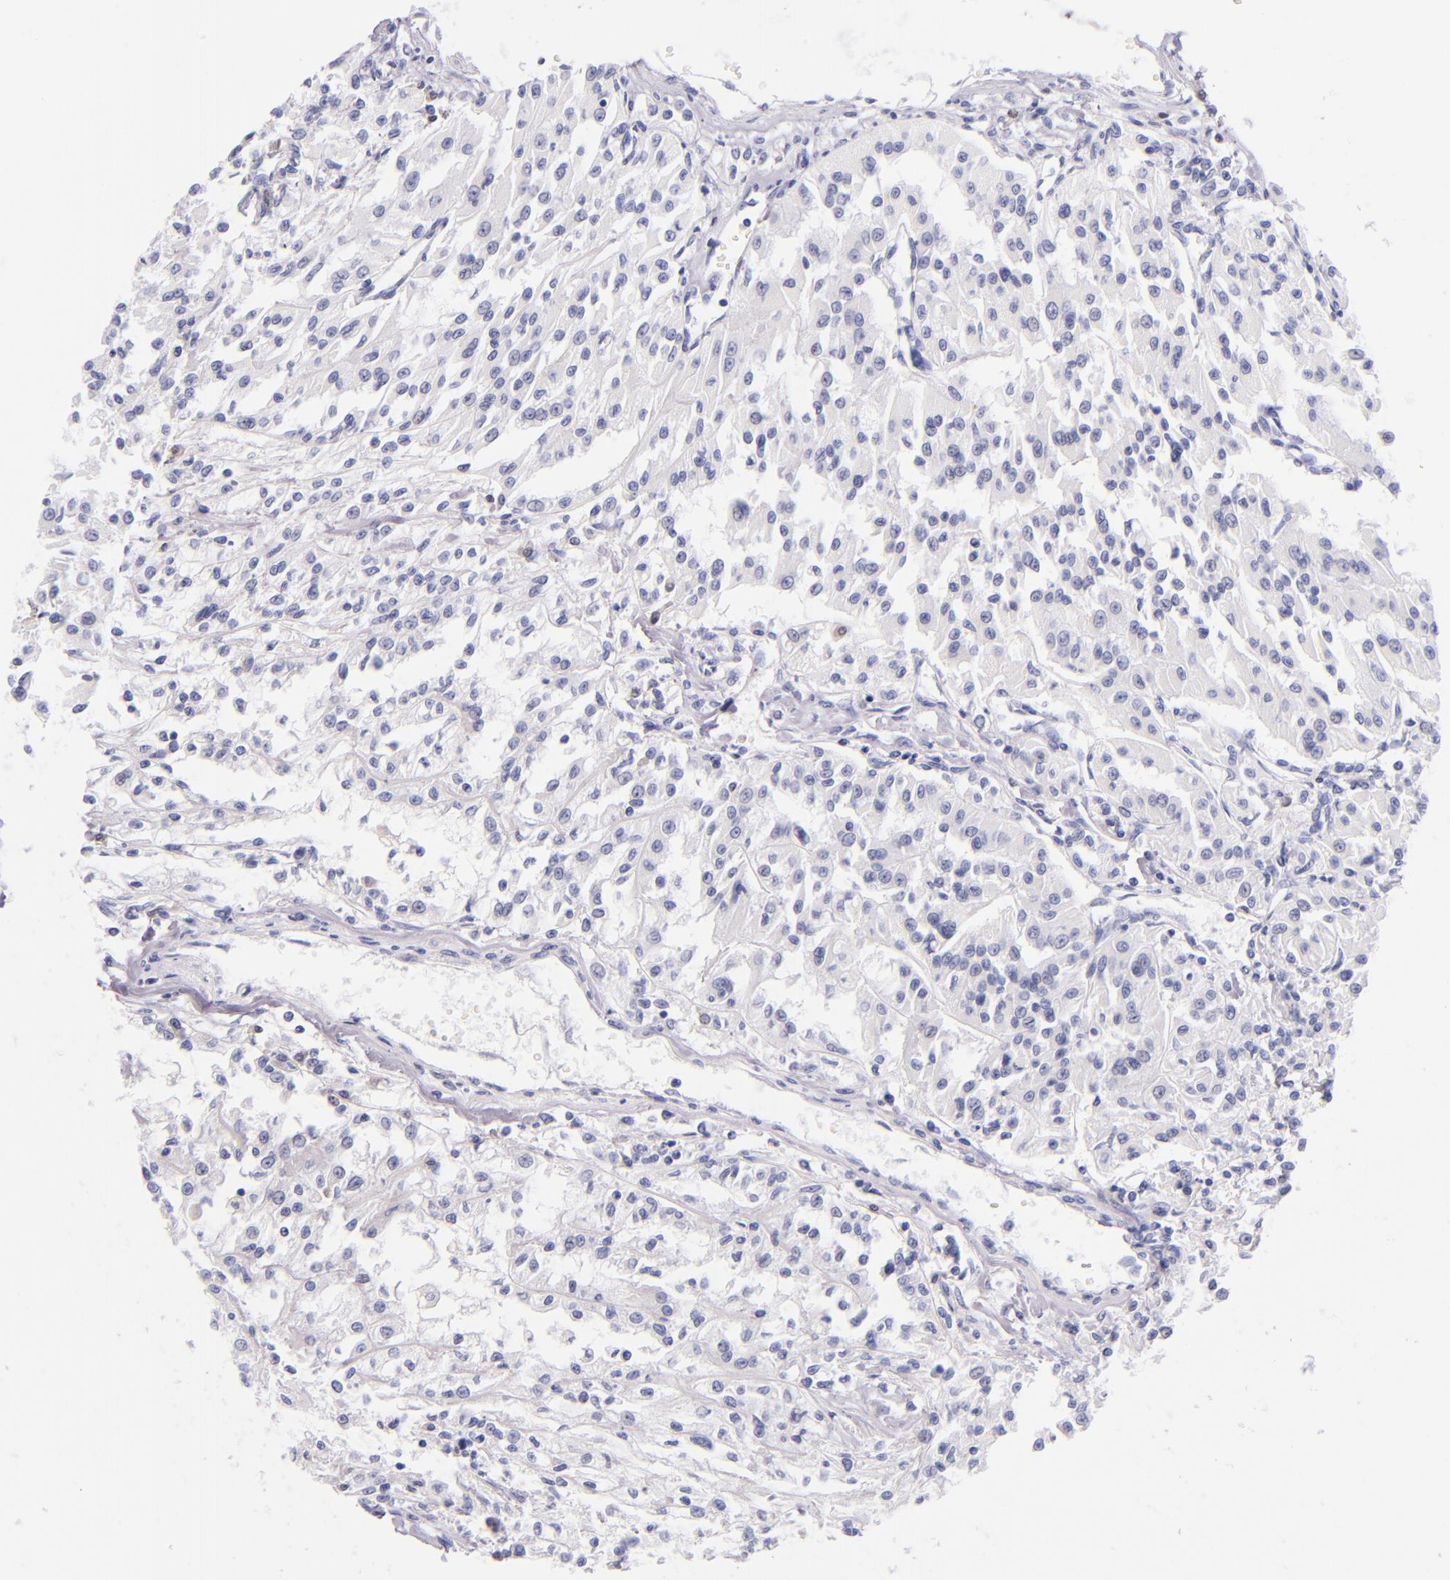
{"staining": {"intensity": "negative", "quantity": "none", "location": "none"}, "tissue": "renal cancer", "cell_type": "Tumor cells", "image_type": "cancer", "snomed": [{"axis": "morphology", "description": "Adenocarcinoma, NOS"}, {"axis": "topography", "description": "Kidney"}], "caption": "There is no significant staining in tumor cells of renal adenocarcinoma.", "gene": "IRF4", "patient": {"sex": "male", "age": 78}}